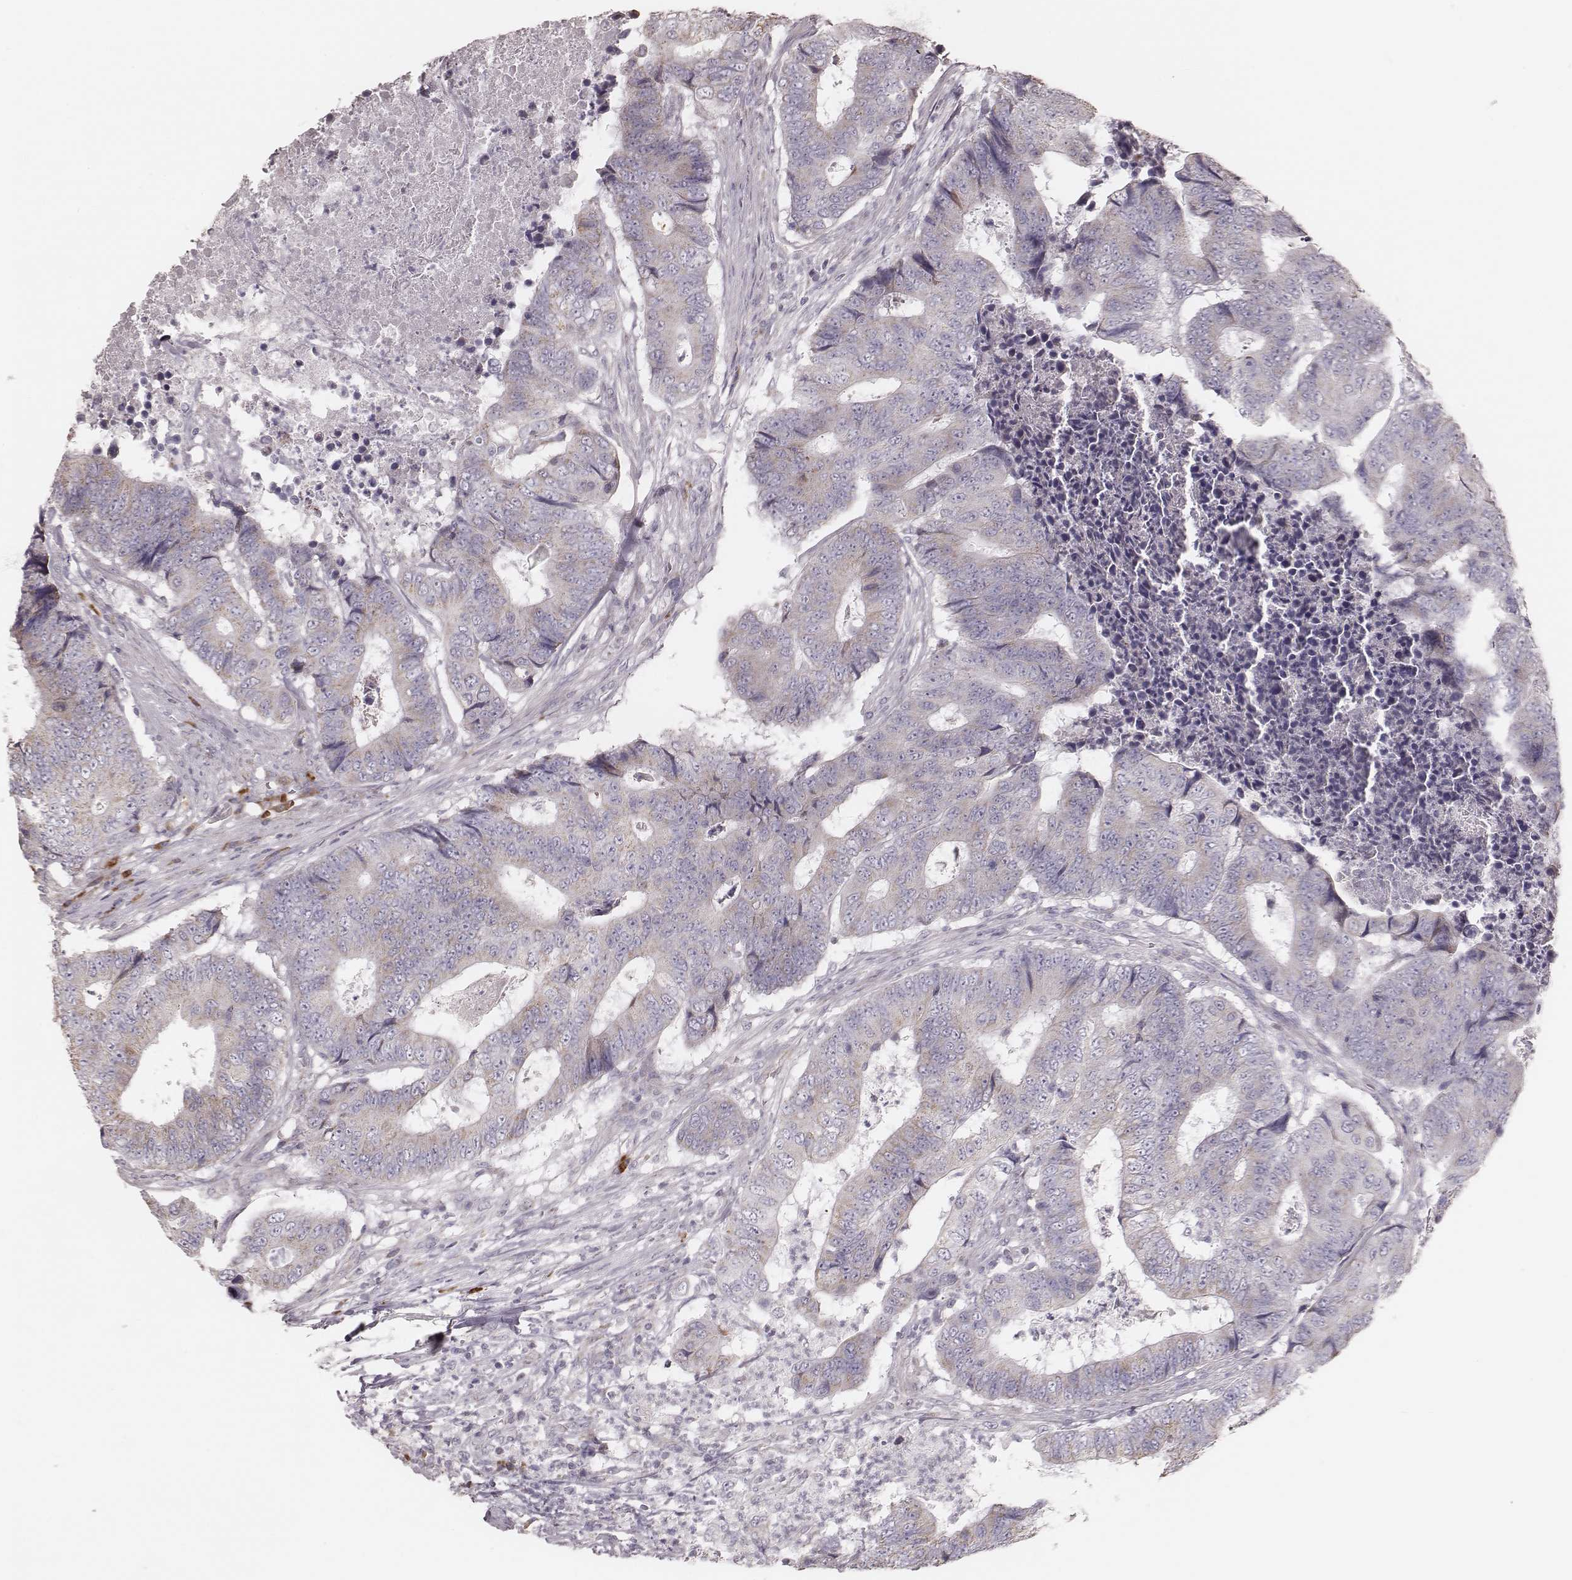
{"staining": {"intensity": "weak", "quantity": "<25%", "location": "cytoplasmic/membranous"}, "tissue": "colorectal cancer", "cell_type": "Tumor cells", "image_type": "cancer", "snomed": [{"axis": "morphology", "description": "Adenocarcinoma, NOS"}, {"axis": "topography", "description": "Colon"}], "caption": "Immunohistochemical staining of human colorectal cancer (adenocarcinoma) shows no significant expression in tumor cells.", "gene": "KIF5C", "patient": {"sex": "female", "age": 48}}